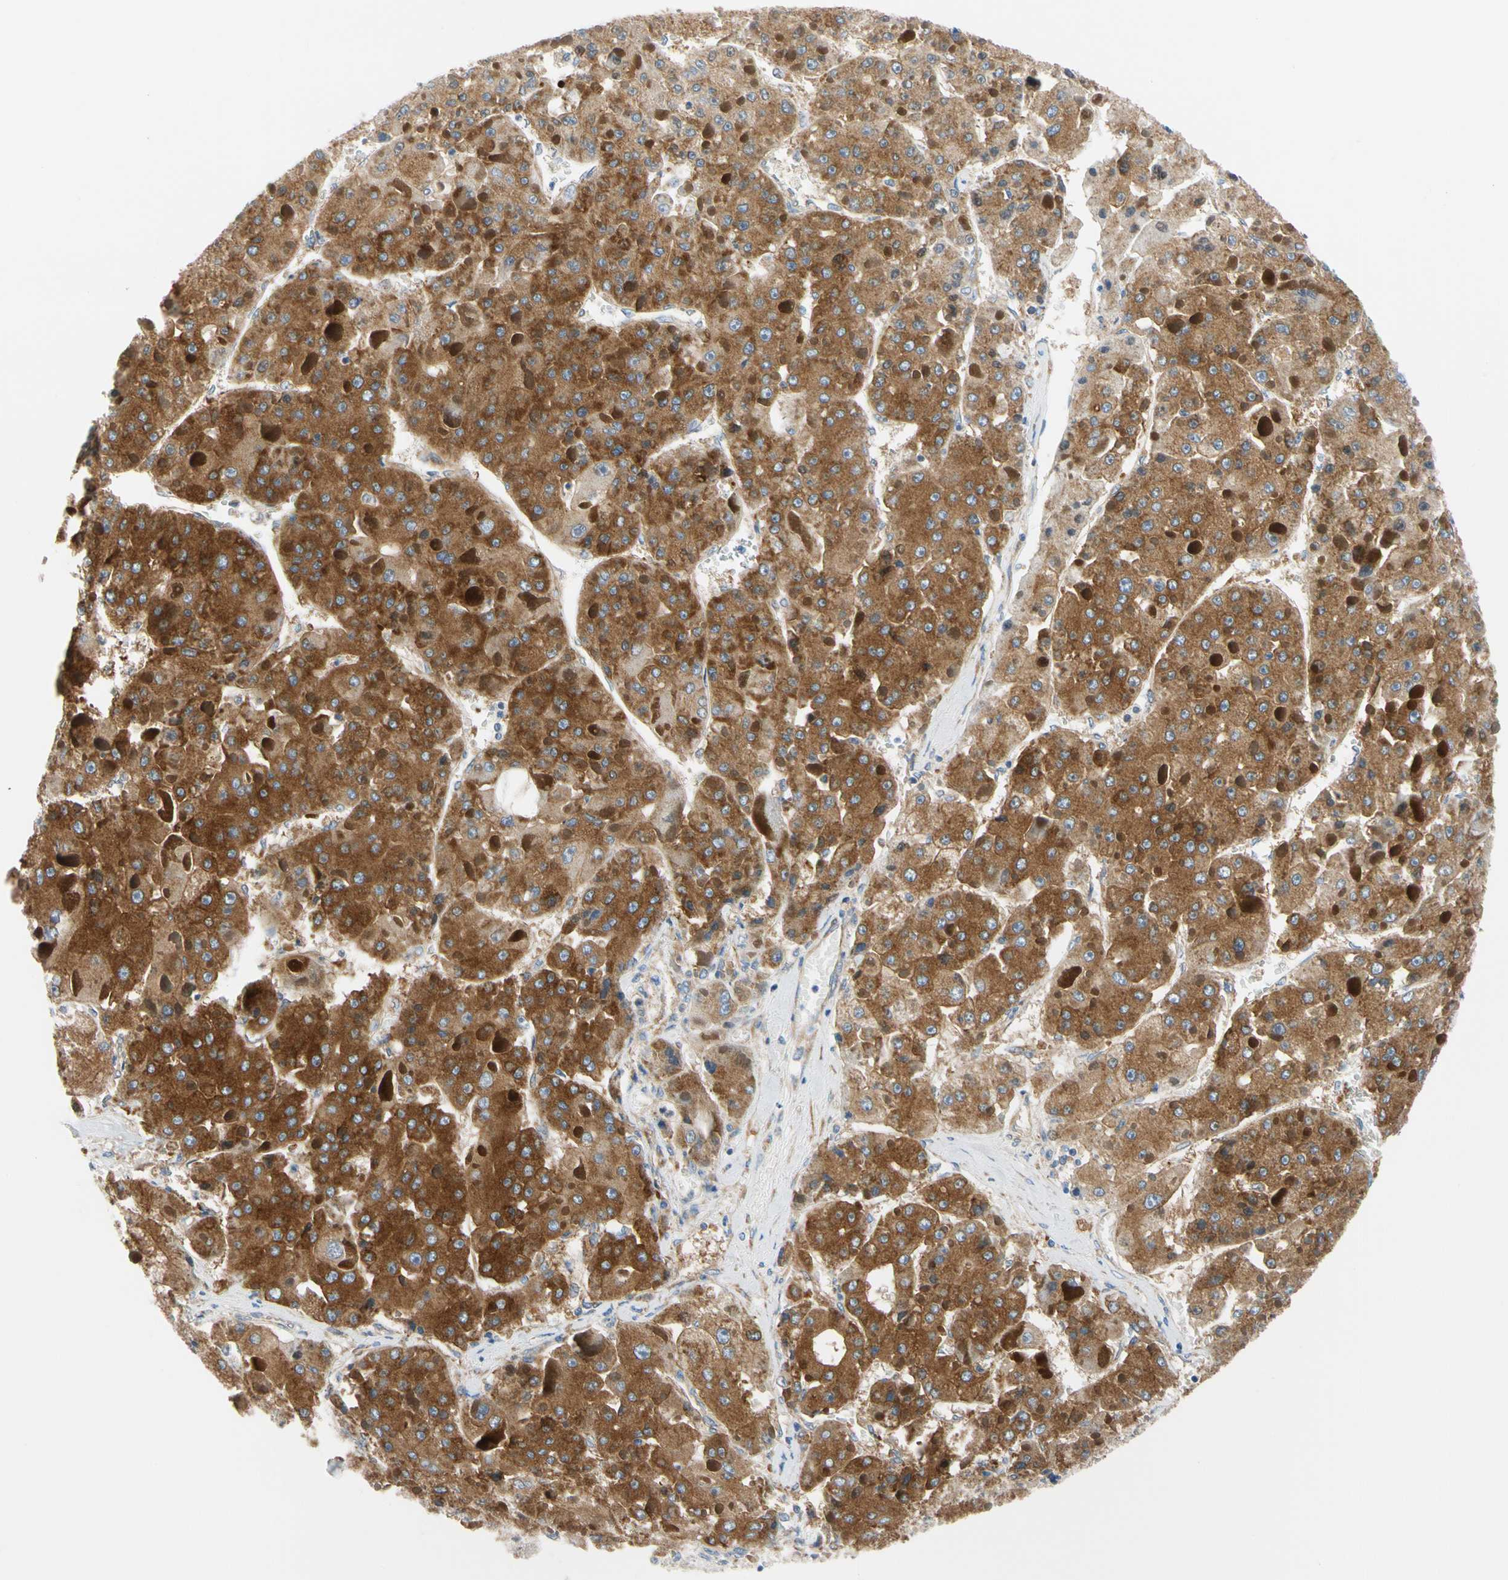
{"staining": {"intensity": "strong", "quantity": ">75%", "location": "cytoplasmic/membranous"}, "tissue": "liver cancer", "cell_type": "Tumor cells", "image_type": "cancer", "snomed": [{"axis": "morphology", "description": "Carcinoma, Hepatocellular, NOS"}, {"axis": "topography", "description": "Liver"}], "caption": "A high amount of strong cytoplasmic/membranous staining is present in about >75% of tumor cells in hepatocellular carcinoma (liver) tissue.", "gene": "GPHN", "patient": {"sex": "female", "age": 73}}